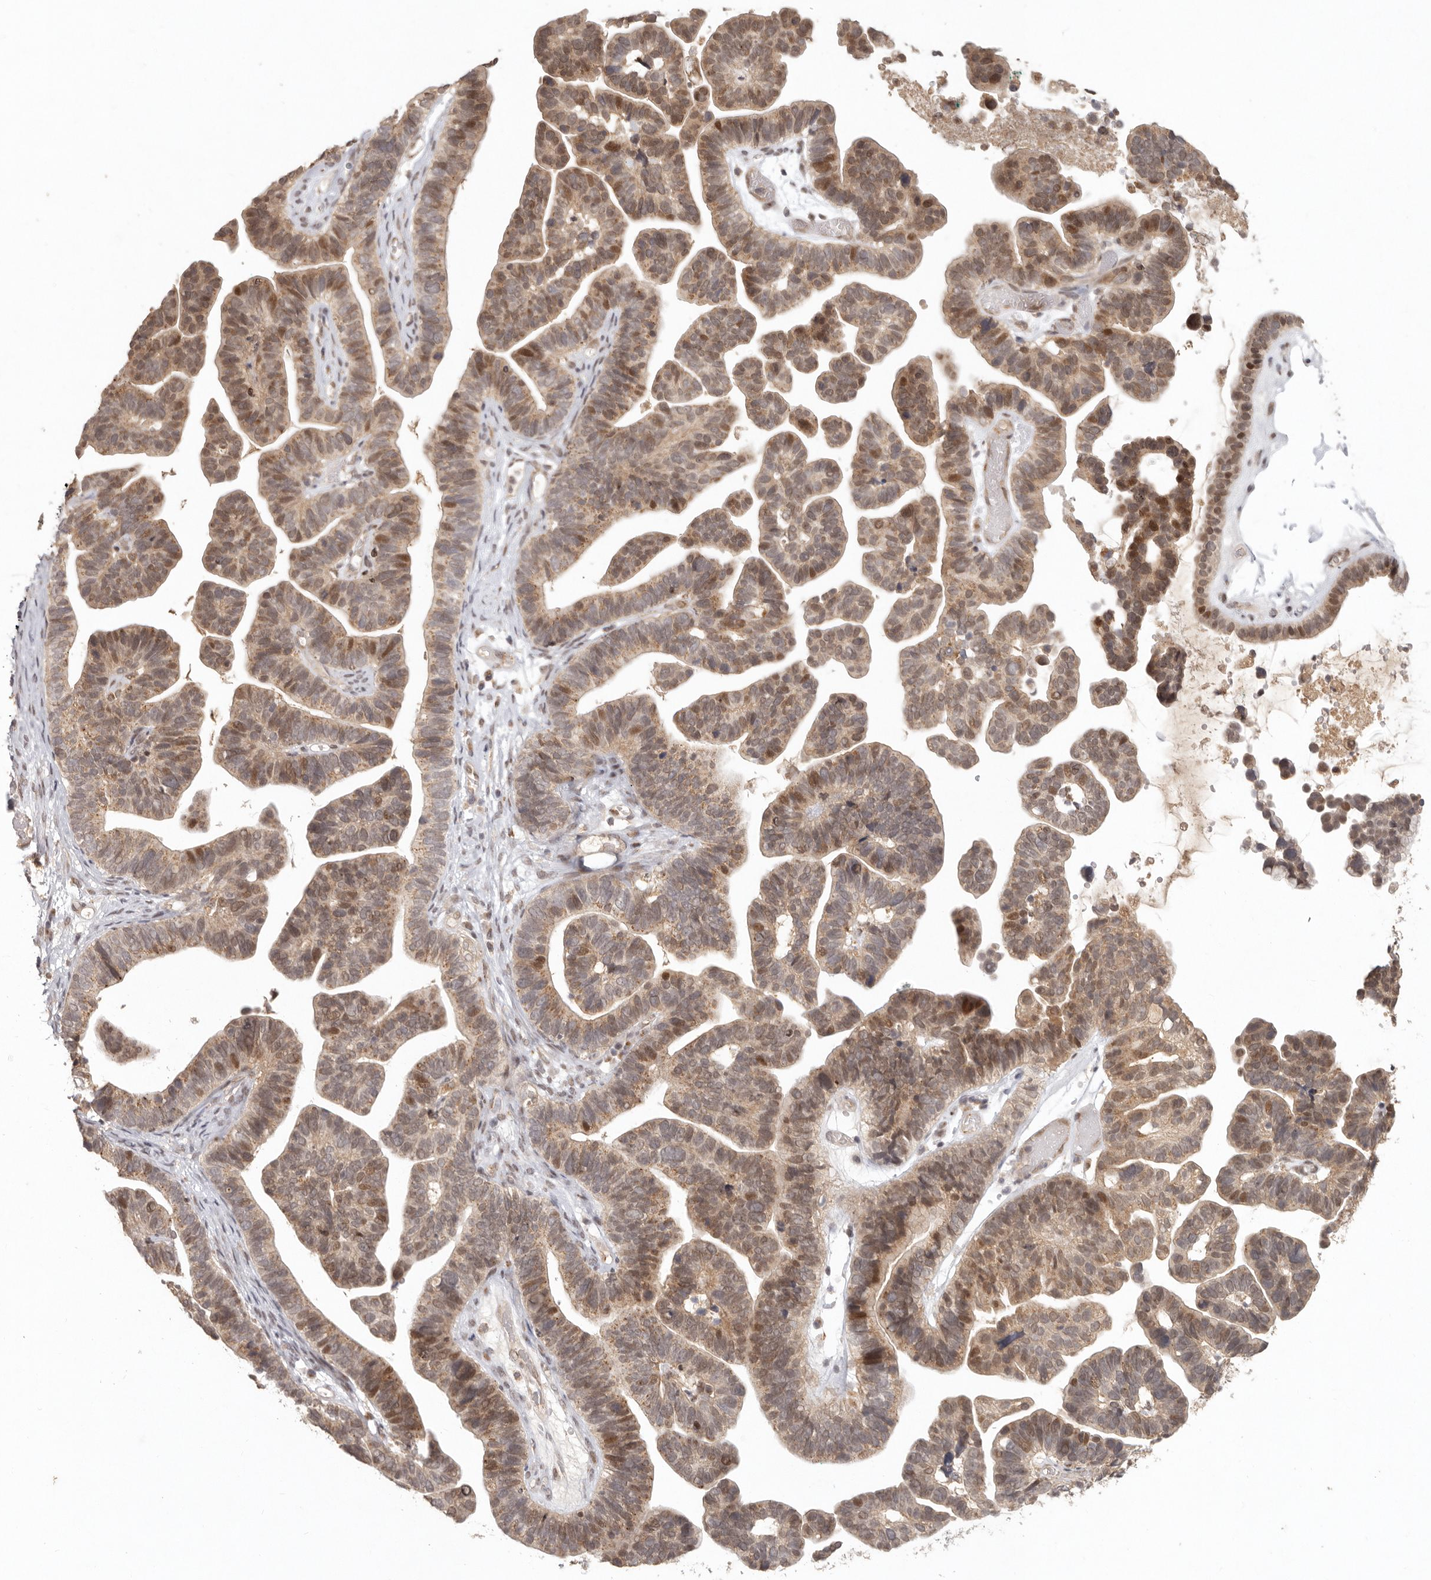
{"staining": {"intensity": "moderate", "quantity": ">75%", "location": "cytoplasmic/membranous,nuclear"}, "tissue": "ovarian cancer", "cell_type": "Tumor cells", "image_type": "cancer", "snomed": [{"axis": "morphology", "description": "Cystadenocarcinoma, serous, NOS"}, {"axis": "topography", "description": "Ovary"}], "caption": "Immunohistochemistry (DAB) staining of ovarian serous cystadenocarcinoma shows moderate cytoplasmic/membranous and nuclear protein expression in approximately >75% of tumor cells.", "gene": "LRRC75A", "patient": {"sex": "female", "age": 56}}